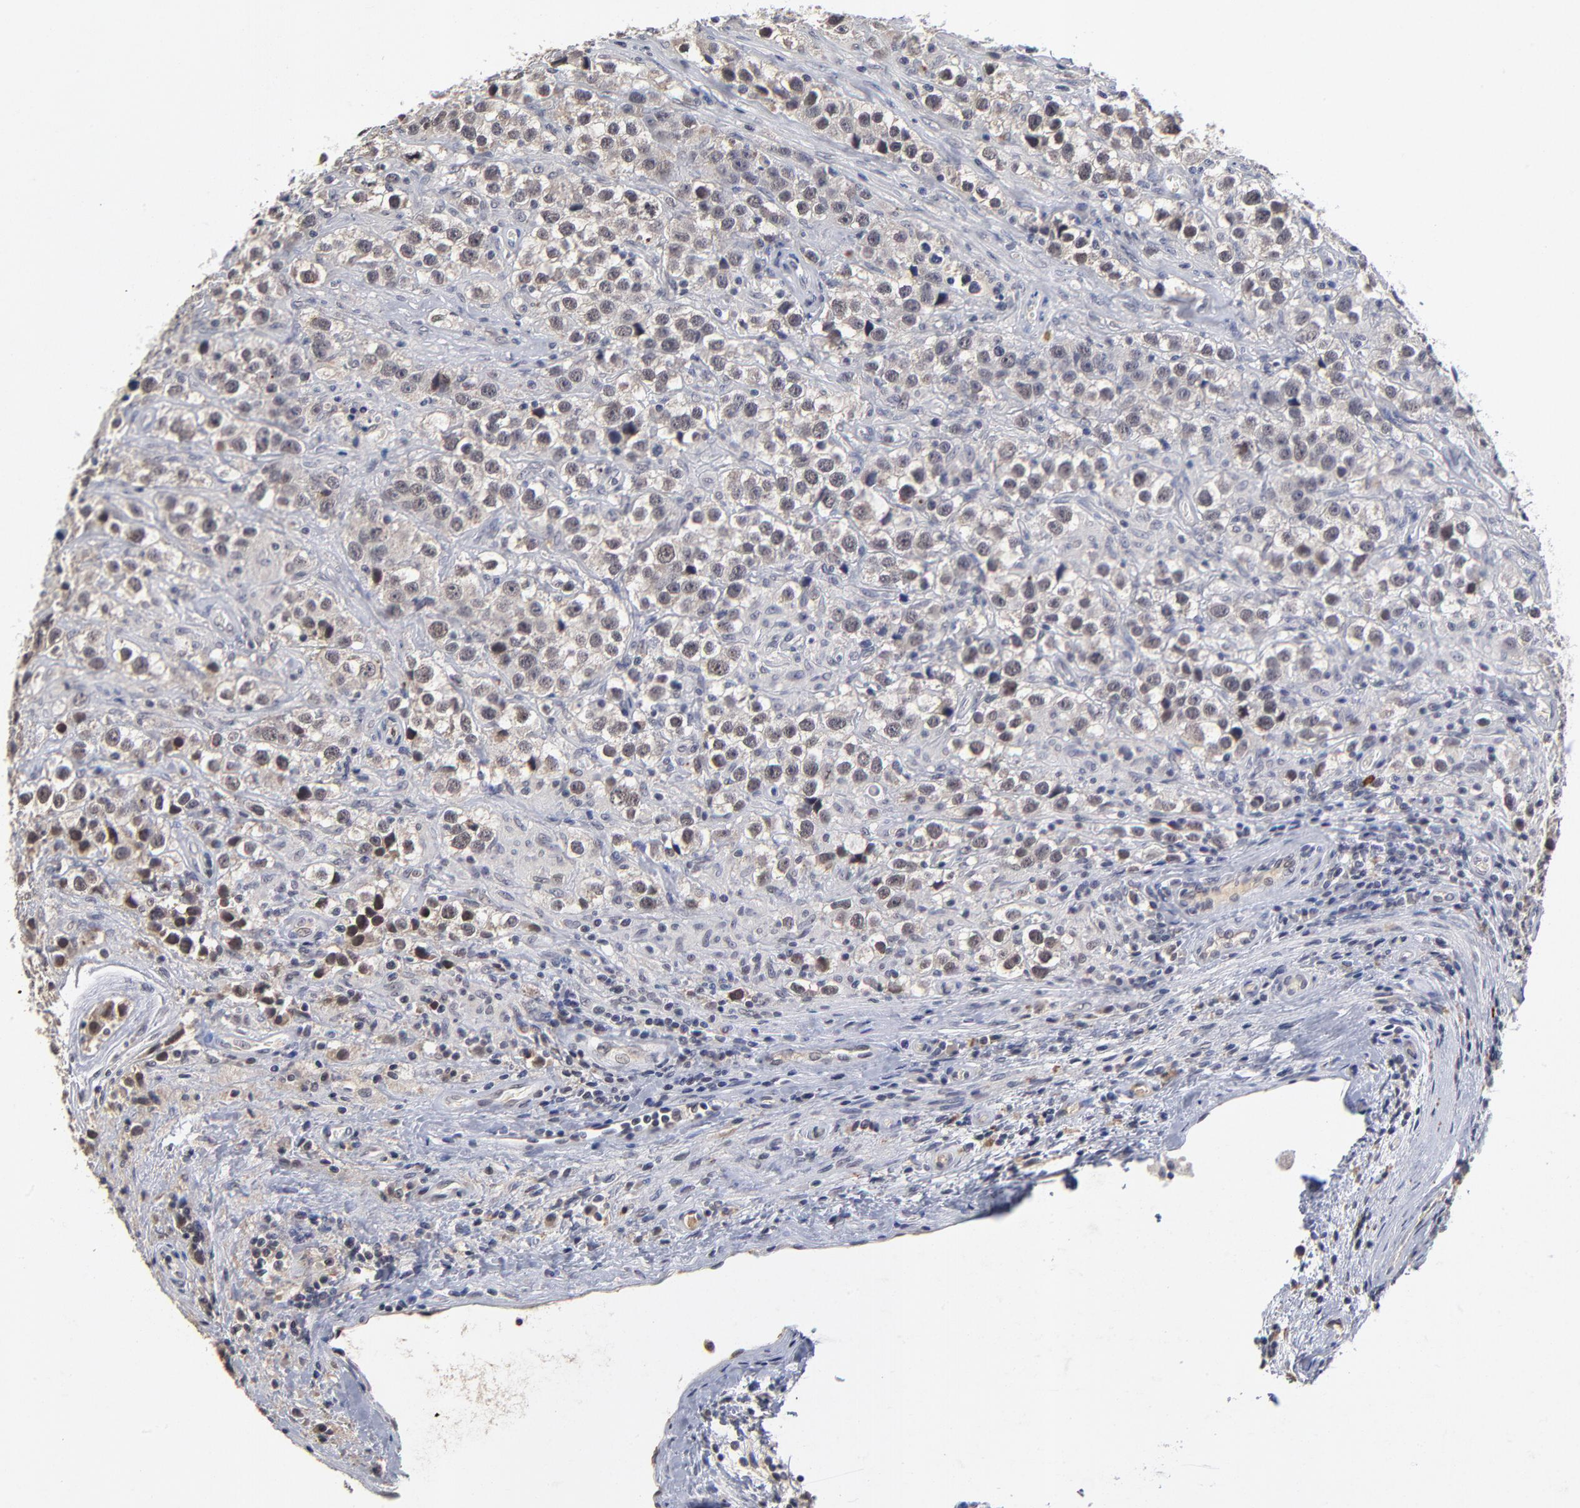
{"staining": {"intensity": "weak", "quantity": ">75%", "location": "nuclear"}, "tissue": "testis cancer", "cell_type": "Tumor cells", "image_type": "cancer", "snomed": [{"axis": "morphology", "description": "Seminoma, NOS"}, {"axis": "topography", "description": "Testis"}], "caption": "Immunohistochemical staining of testis cancer shows low levels of weak nuclear staining in about >75% of tumor cells.", "gene": "WSB1", "patient": {"sex": "male", "age": 43}}